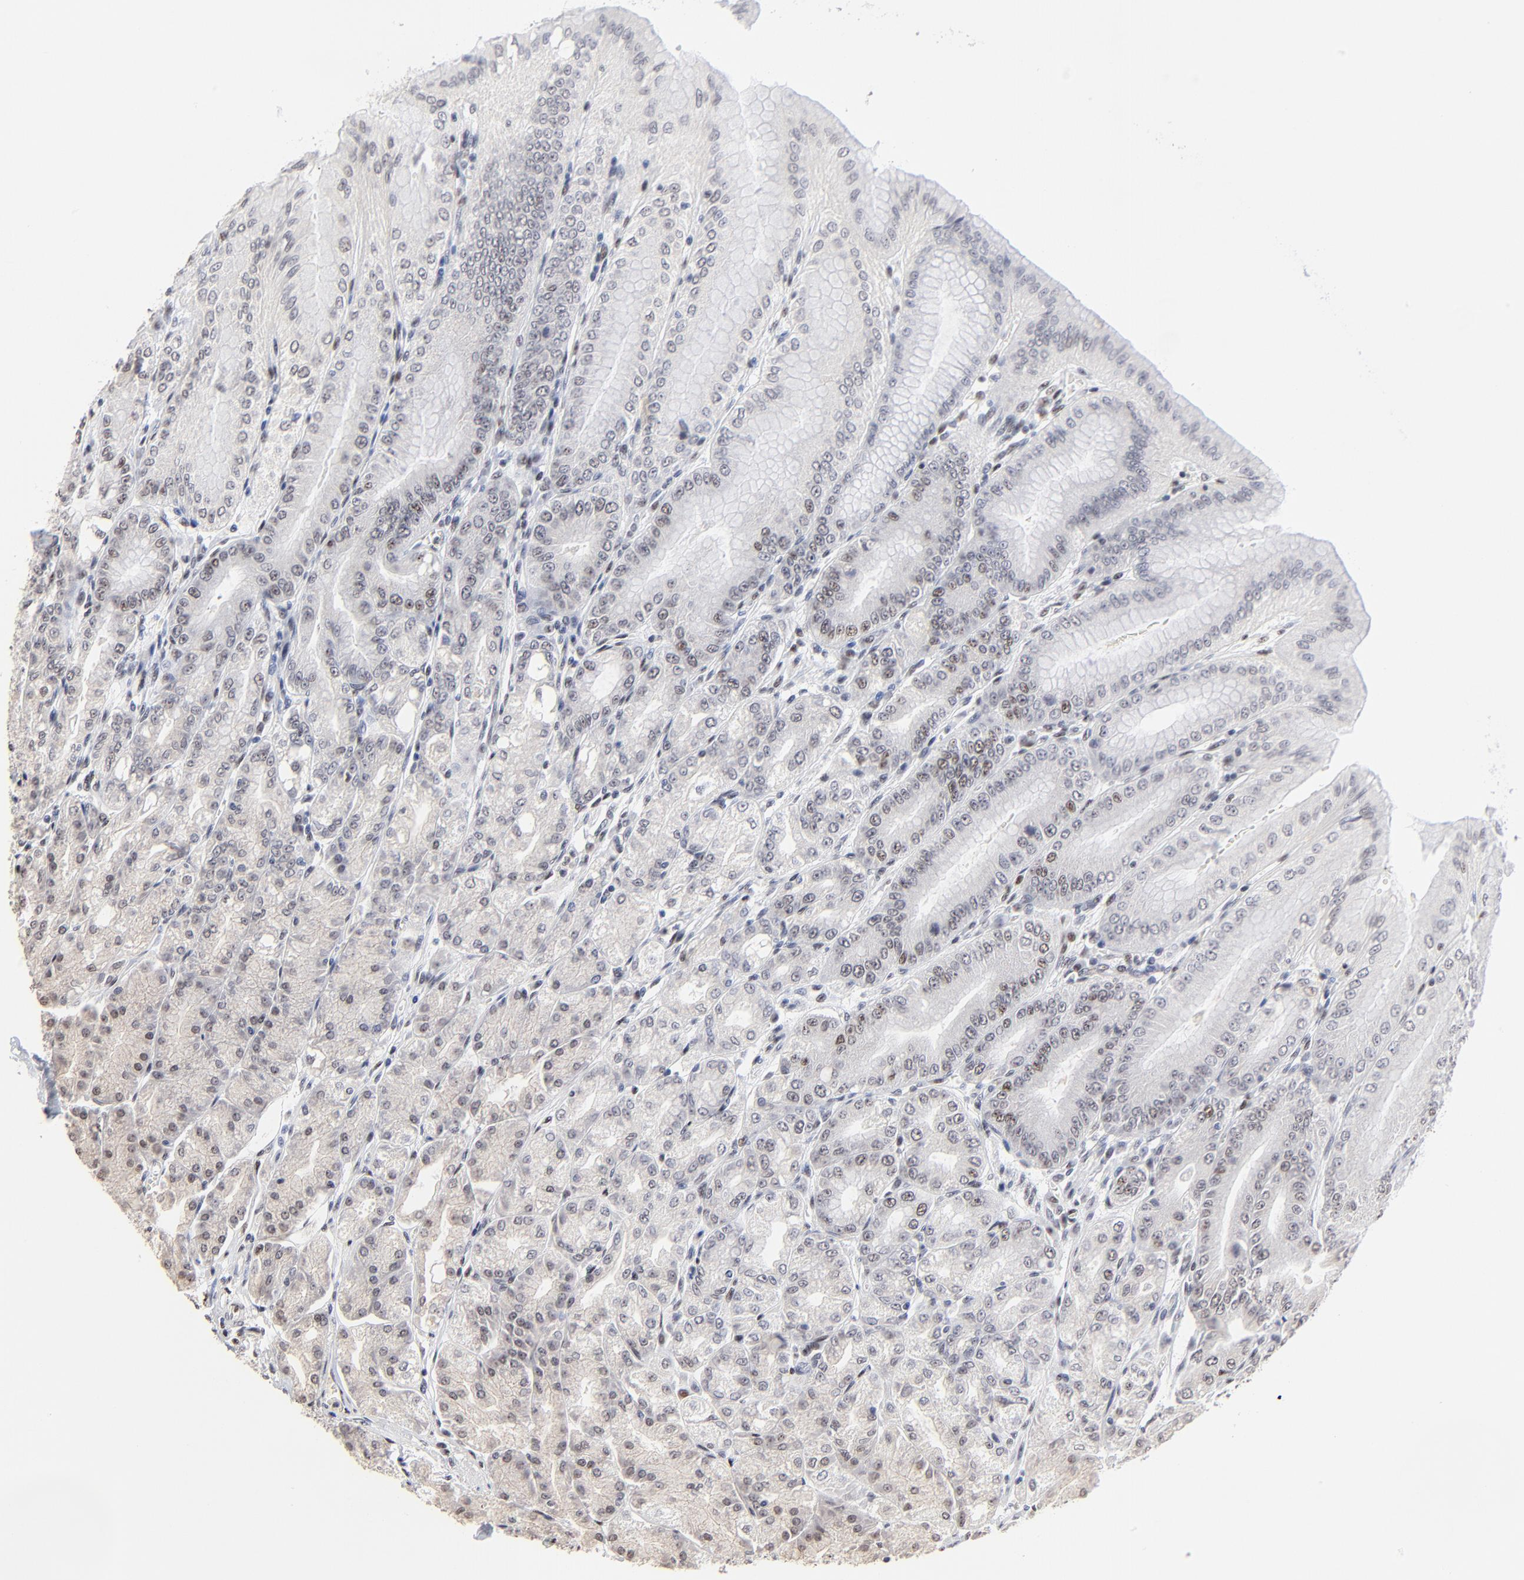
{"staining": {"intensity": "weak", "quantity": "25%-75%", "location": "nuclear"}, "tissue": "stomach", "cell_type": "Glandular cells", "image_type": "normal", "snomed": [{"axis": "morphology", "description": "Normal tissue, NOS"}, {"axis": "topography", "description": "Stomach, lower"}], "caption": "Immunohistochemistry (IHC) staining of unremarkable stomach, which reveals low levels of weak nuclear staining in approximately 25%-75% of glandular cells indicating weak nuclear protein staining. The staining was performed using DAB (3,3'-diaminobenzidine) (brown) for protein detection and nuclei were counterstained in hematoxylin (blue).", "gene": "MBD4", "patient": {"sex": "male", "age": 71}}